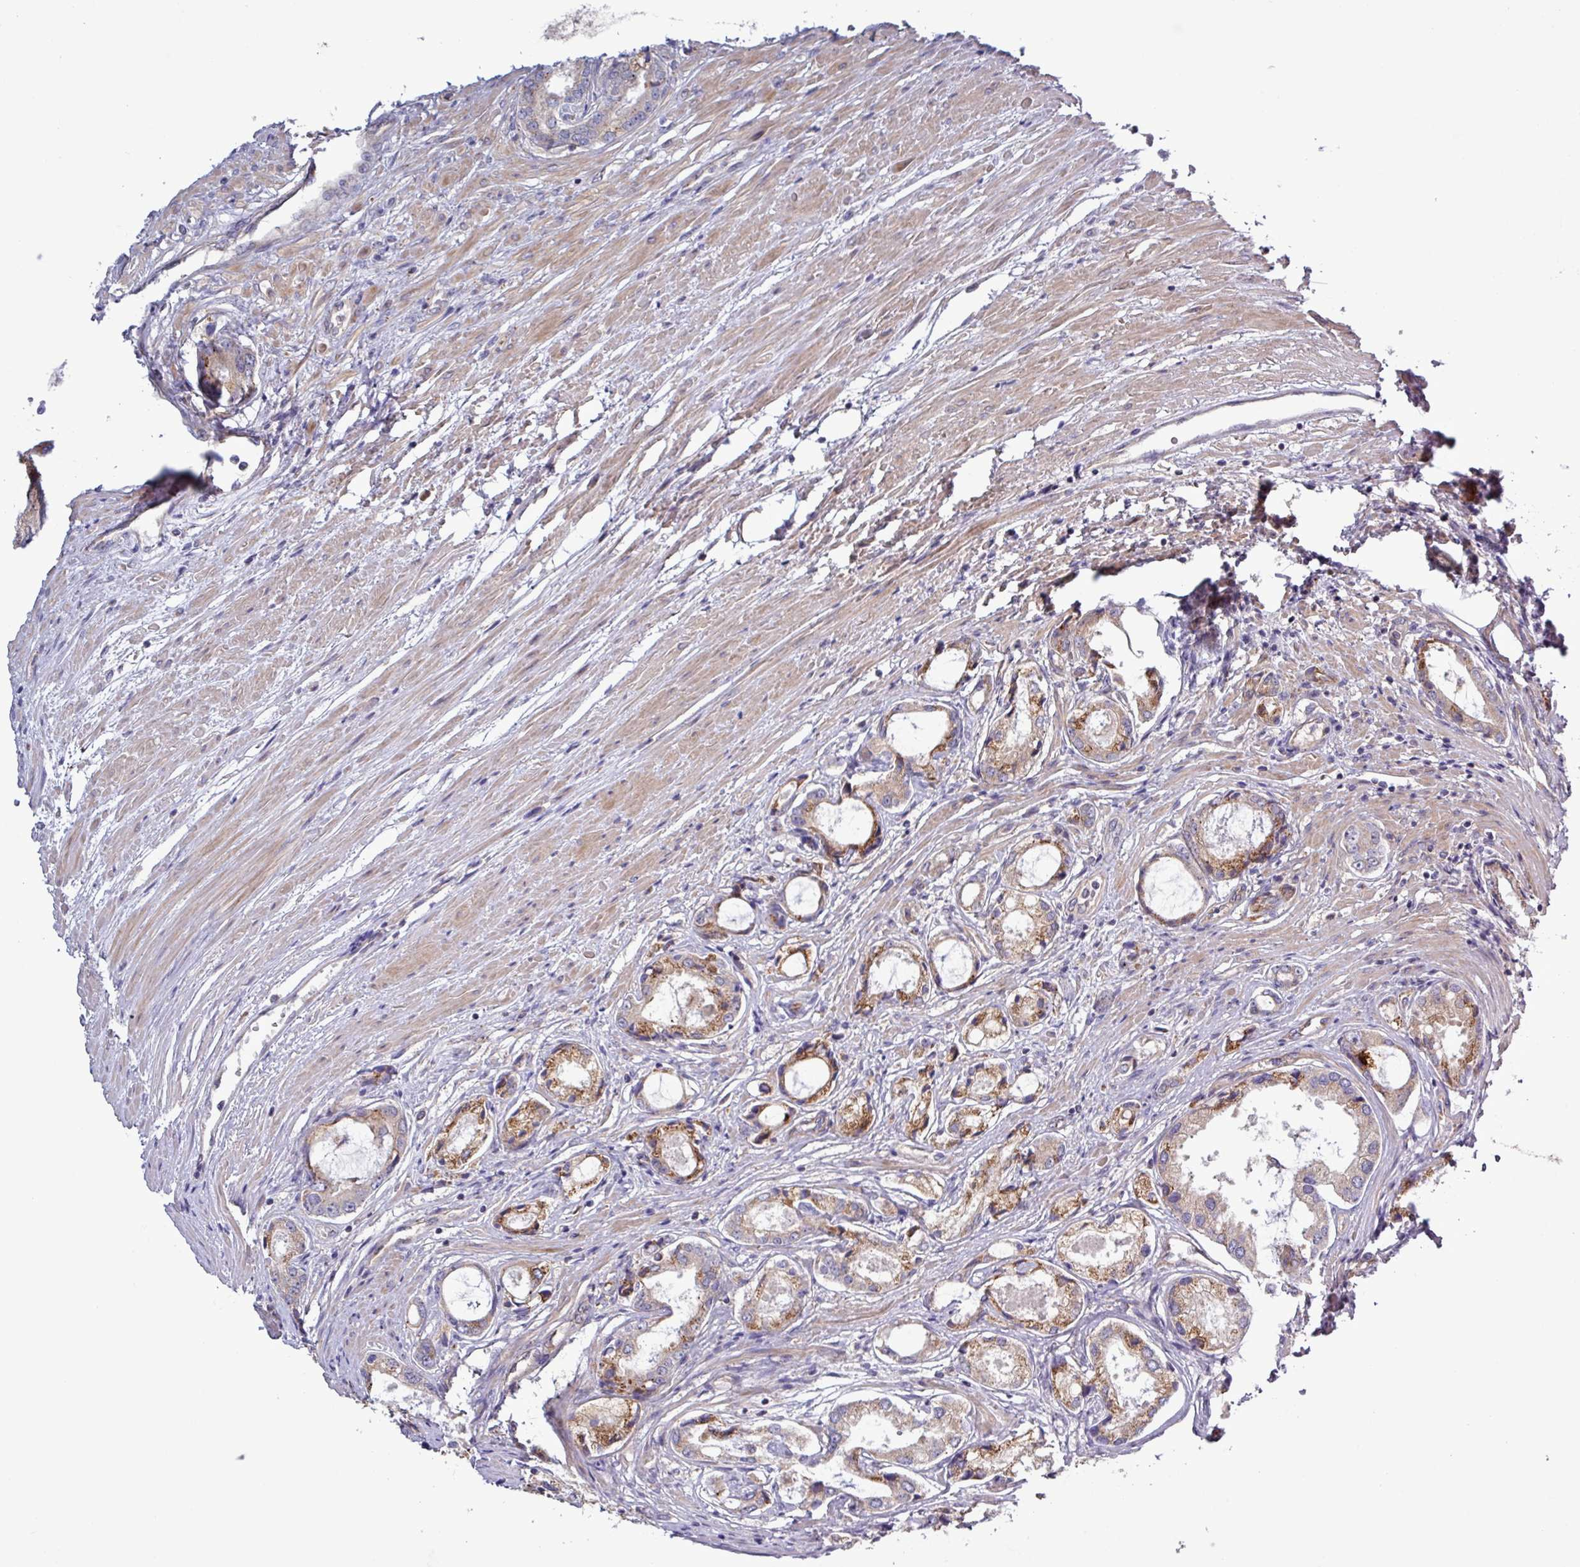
{"staining": {"intensity": "moderate", "quantity": "25%-75%", "location": "cytoplasmic/membranous"}, "tissue": "prostate cancer", "cell_type": "Tumor cells", "image_type": "cancer", "snomed": [{"axis": "morphology", "description": "Adenocarcinoma, Low grade"}, {"axis": "topography", "description": "Prostate"}], "caption": "The image shows a brown stain indicating the presence of a protein in the cytoplasmic/membranous of tumor cells in prostate cancer (adenocarcinoma (low-grade)). (DAB = brown stain, brightfield microscopy at high magnification).", "gene": "PLIN2", "patient": {"sex": "male", "age": 68}}